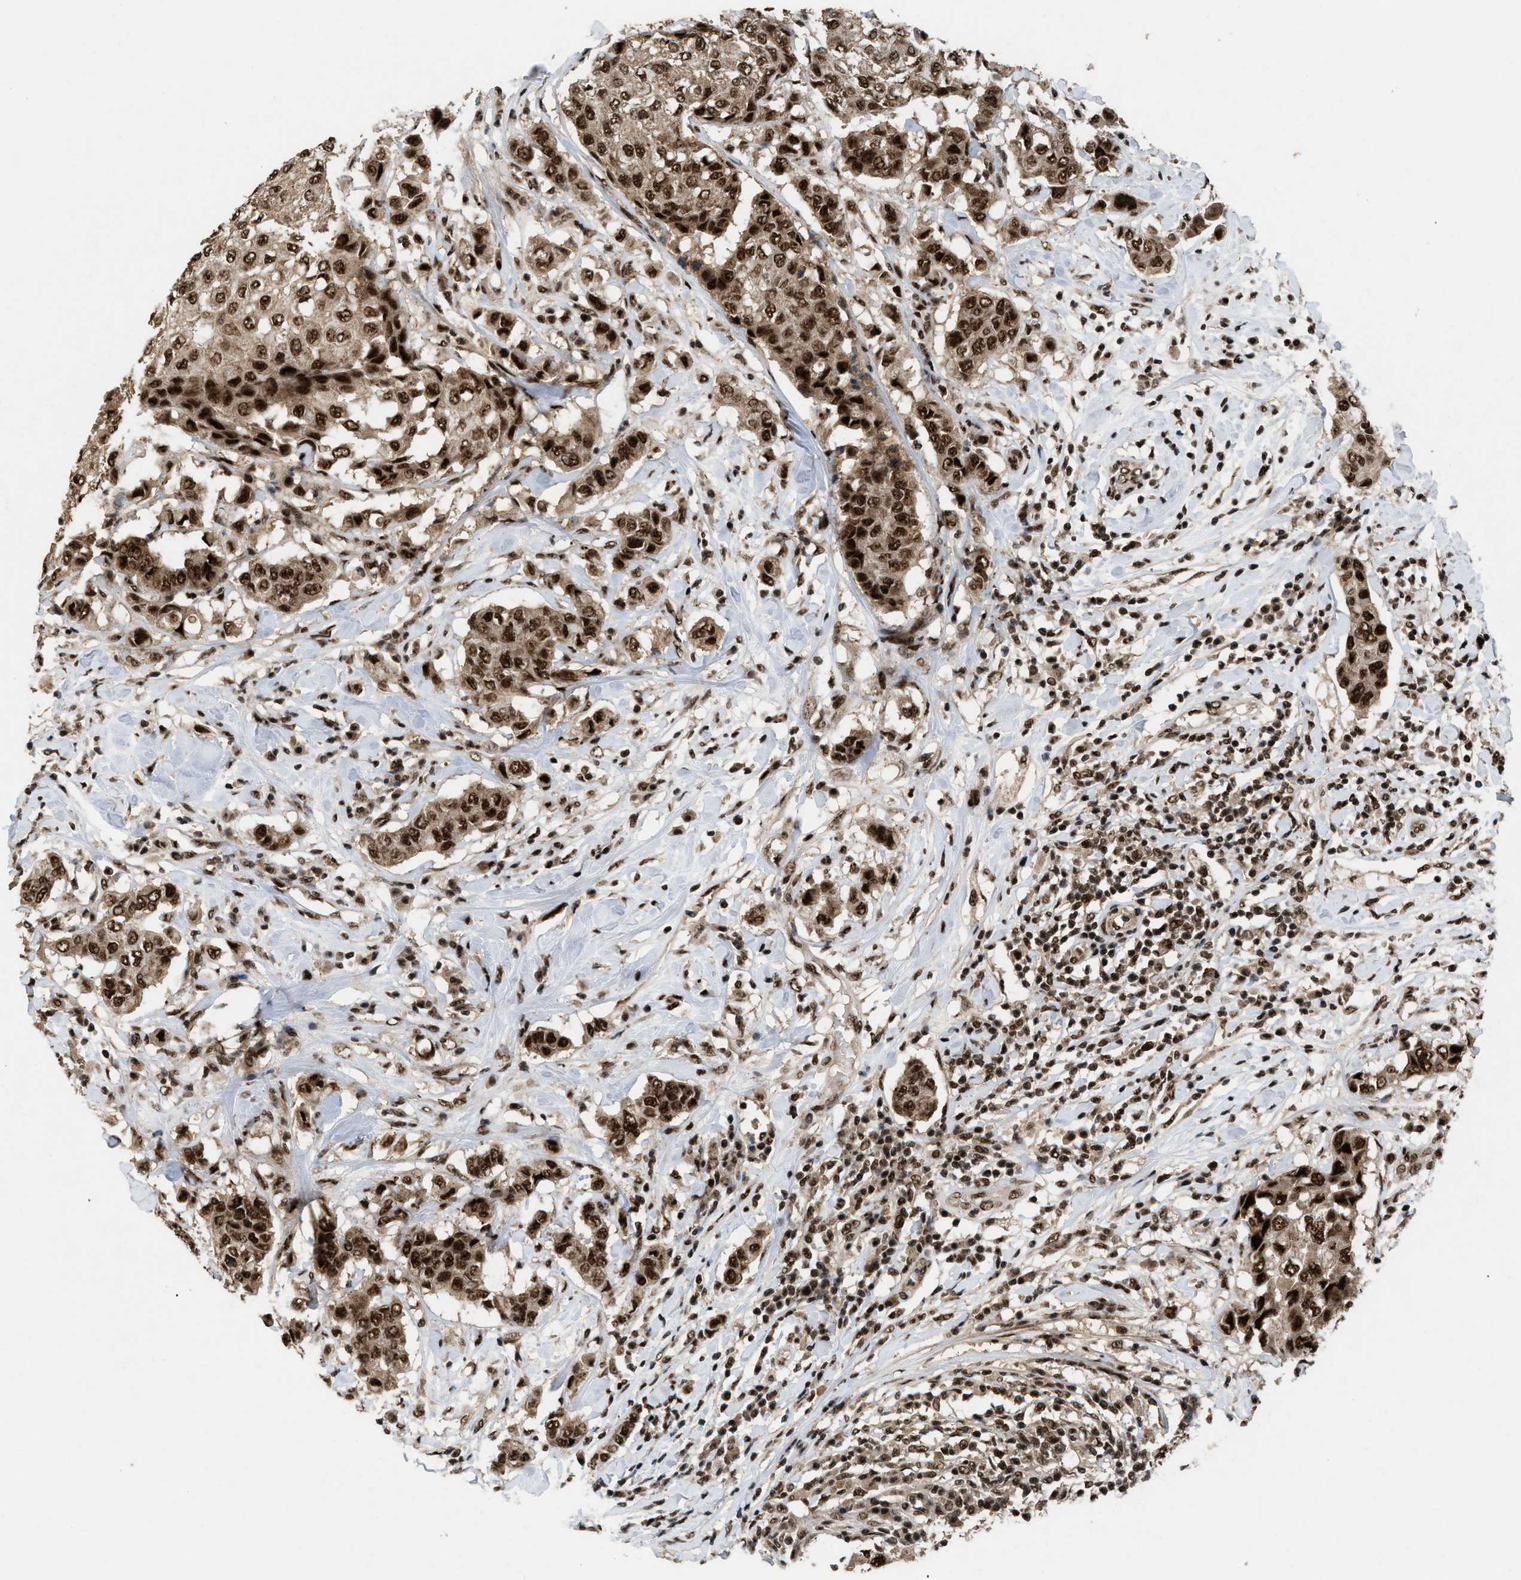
{"staining": {"intensity": "strong", "quantity": ">75%", "location": "cytoplasmic/membranous,nuclear"}, "tissue": "breast cancer", "cell_type": "Tumor cells", "image_type": "cancer", "snomed": [{"axis": "morphology", "description": "Duct carcinoma"}, {"axis": "topography", "description": "Breast"}], "caption": "About >75% of tumor cells in invasive ductal carcinoma (breast) reveal strong cytoplasmic/membranous and nuclear protein staining as visualized by brown immunohistochemical staining.", "gene": "PRPF4", "patient": {"sex": "female", "age": 27}}